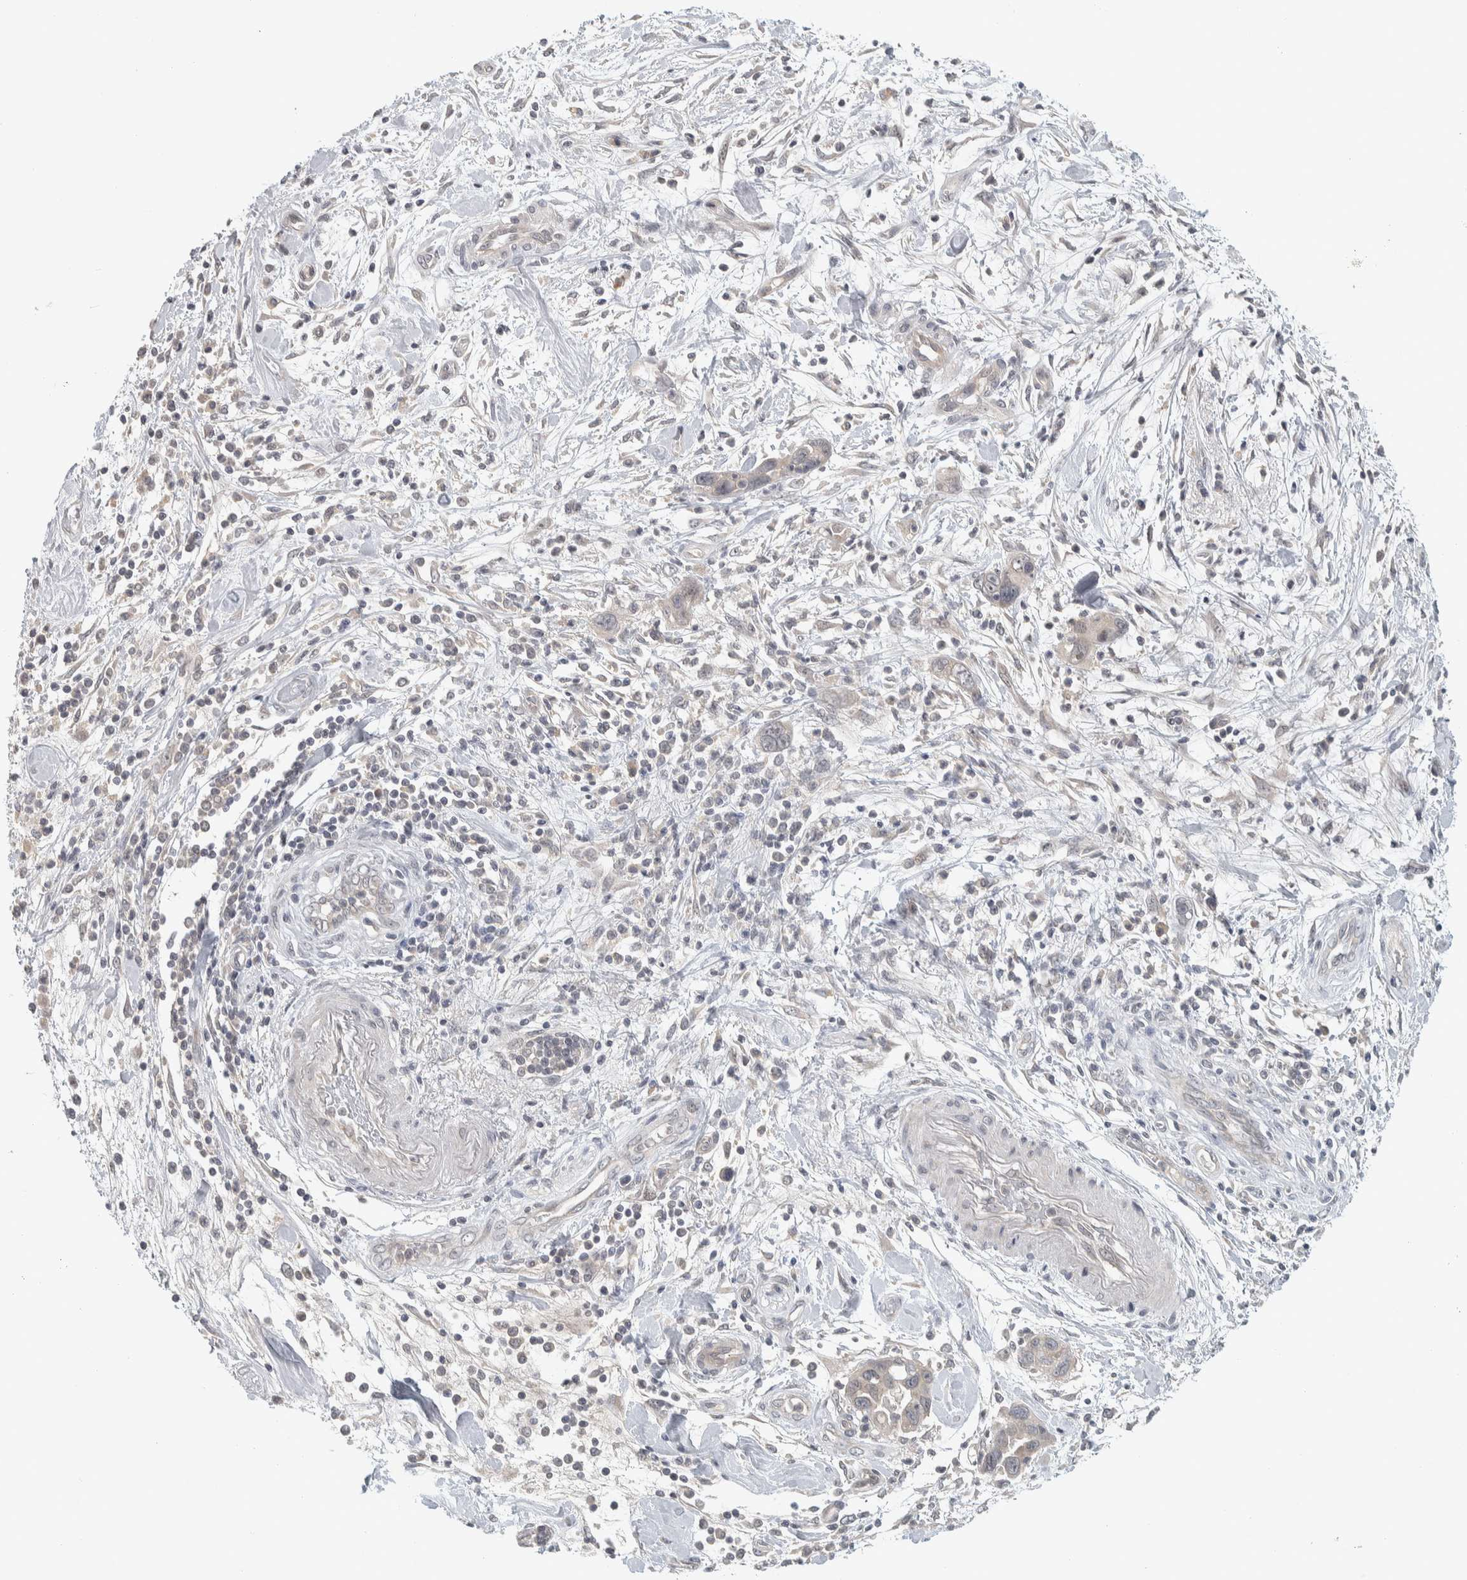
{"staining": {"intensity": "negative", "quantity": "none", "location": "none"}, "tissue": "pancreatic cancer", "cell_type": "Tumor cells", "image_type": "cancer", "snomed": [{"axis": "morphology", "description": "Adenocarcinoma, NOS"}, {"axis": "topography", "description": "Pancreas"}], "caption": "Pancreatic cancer (adenocarcinoma) was stained to show a protein in brown. There is no significant staining in tumor cells.", "gene": "AFP", "patient": {"sex": "female", "age": 70}}